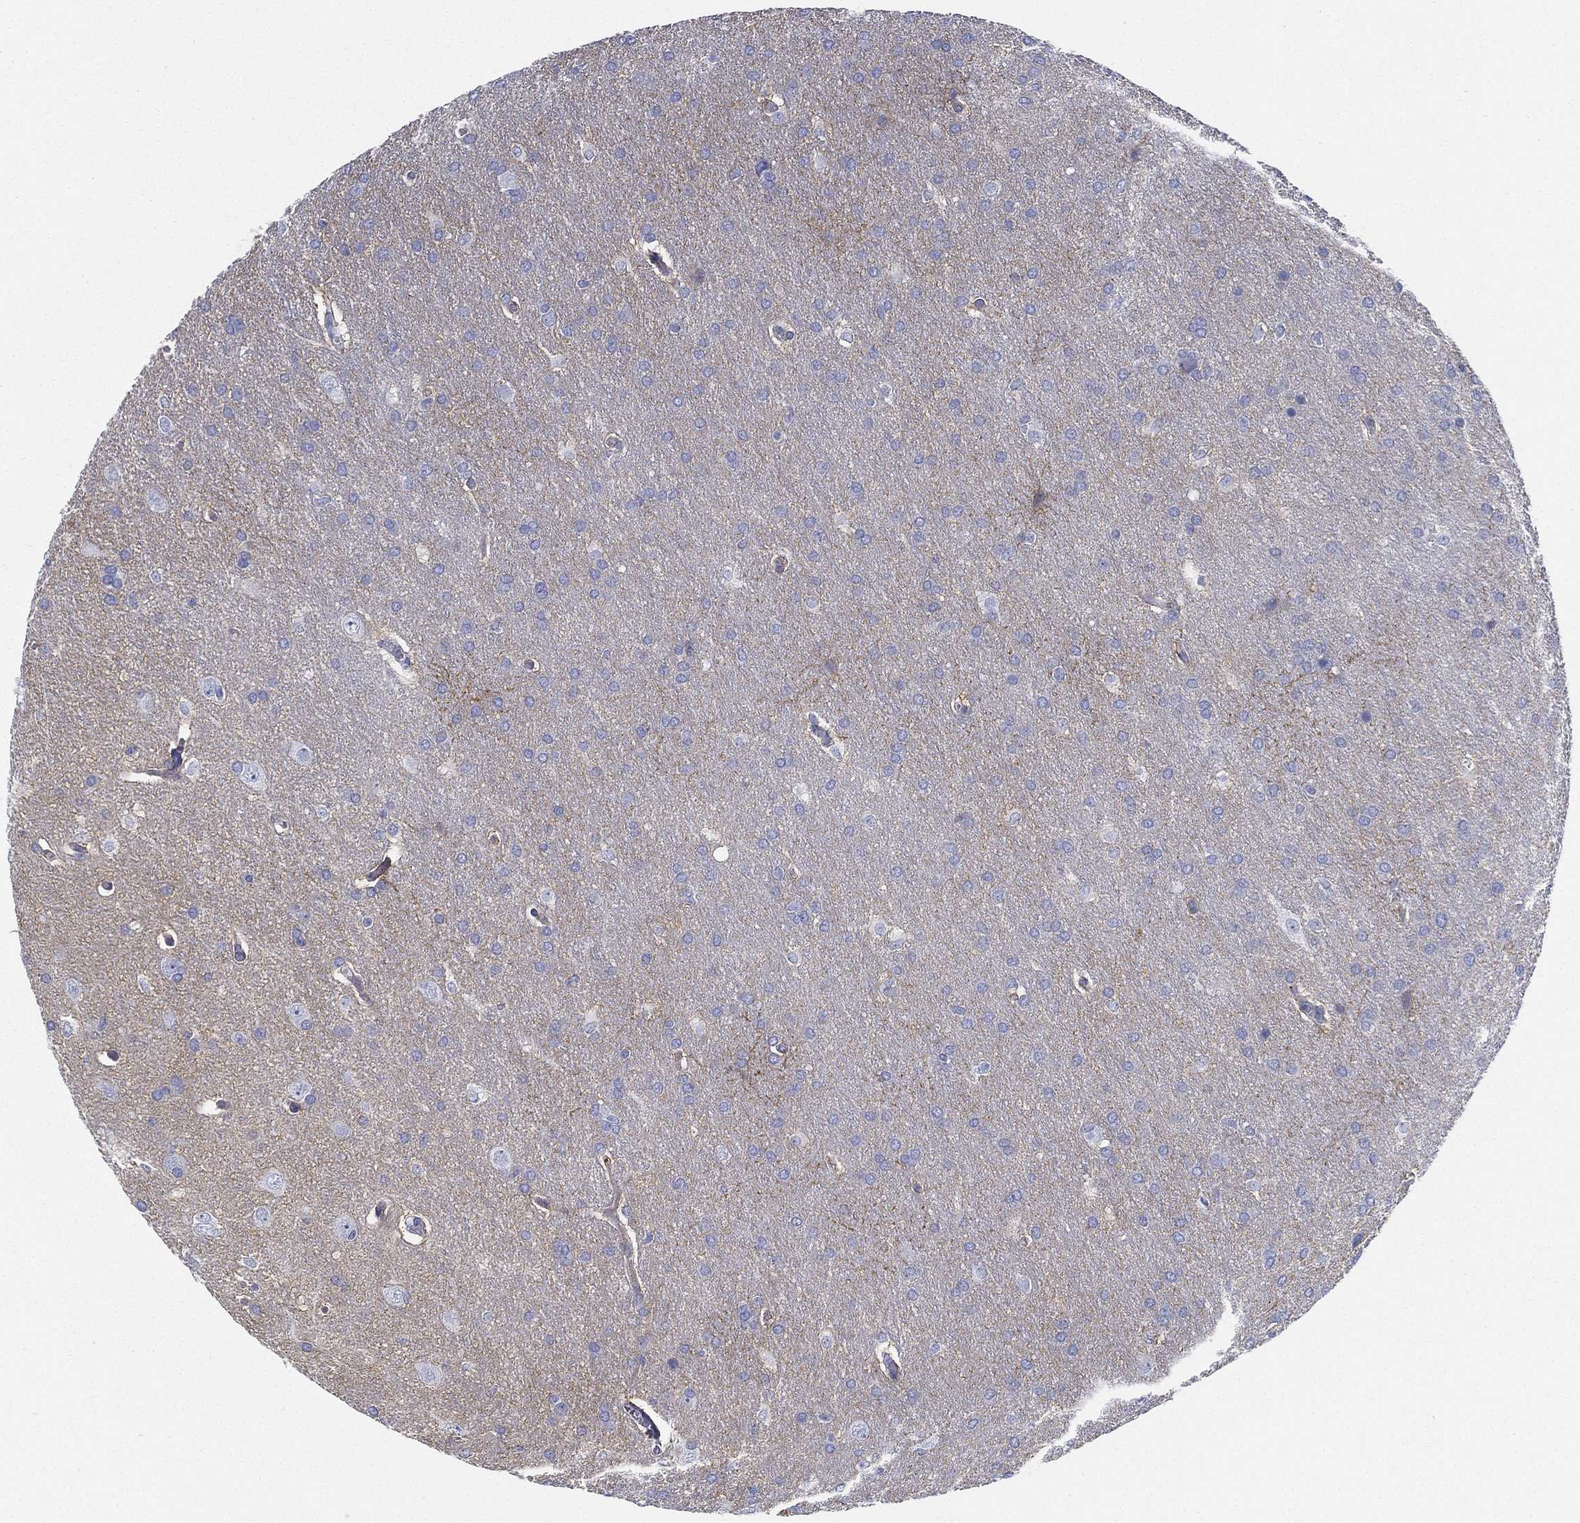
{"staining": {"intensity": "negative", "quantity": "none", "location": "none"}, "tissue": "glioma", "cell_type": "Tumor cells", "image_type": "cancer", "snomed": [{"axis": "morphology", "description": "Glioma, malignant, Low grade"}, {"axis": "topography", "description": "Brain"}], "caption": "Micrograph shows no protein expression in tumor cells of malignant low-grade glioma tissue.", "gene": "ATP1B2", "patient": {"sex": "female", "age": 32}}